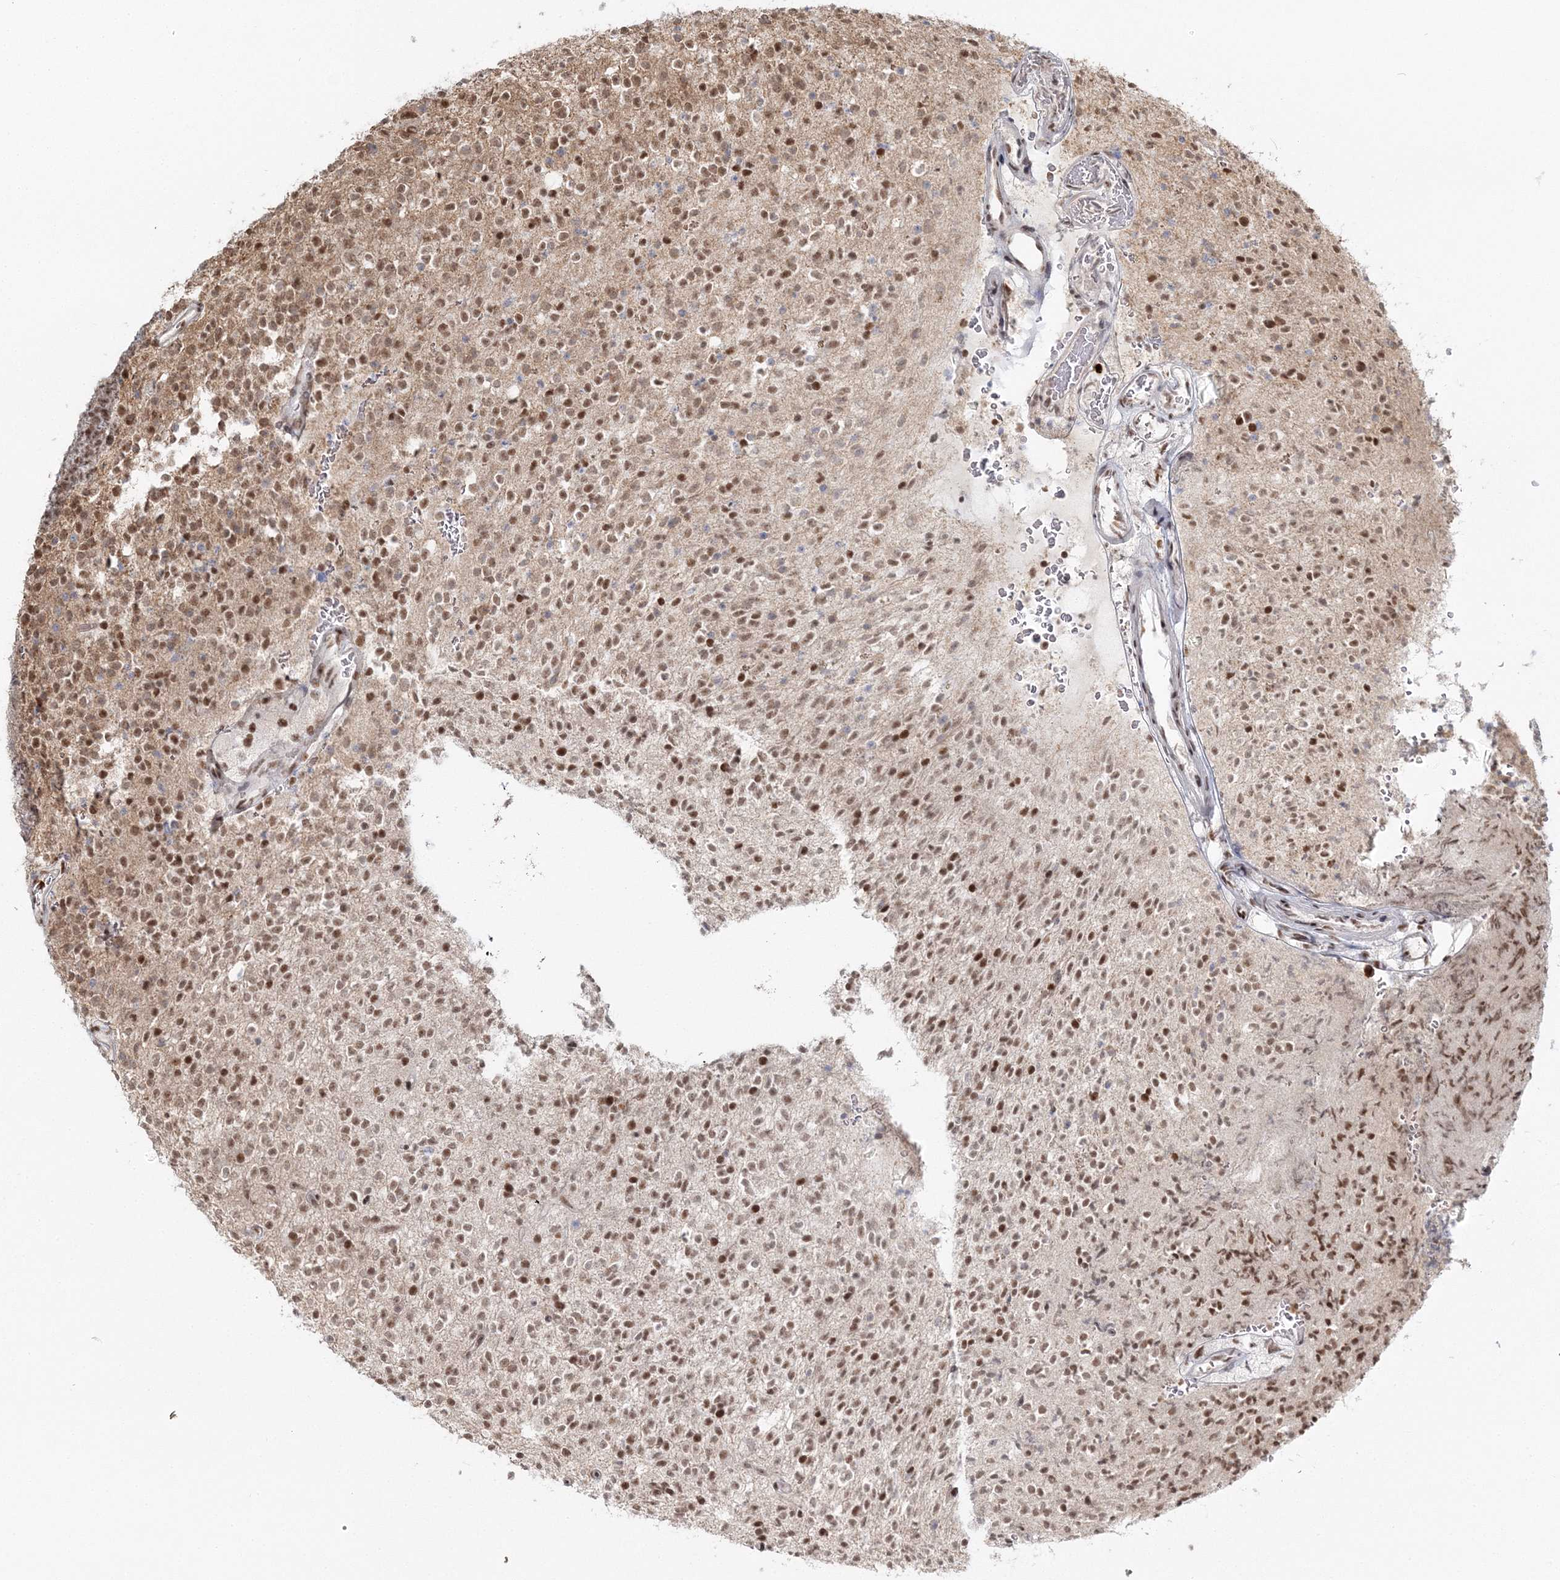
{"staining": {"intensity": "moderate", "quantity": ">75%", "location": "nuclear"}, "tissue": "glioma", "cell_type": "Tumor cells", "image_type": "cancer", "snomed": [{"axis": "morphology", "description": "Glioma, malignant, High grade"}, {"axis": "topography", "description": "Brain"}], "caption": "A brown stain shows moderate nuclear expression of a protein in glioma tumor cells.", "gene": "QRICH1", "patient": {"sex": "male", "age": 34}}